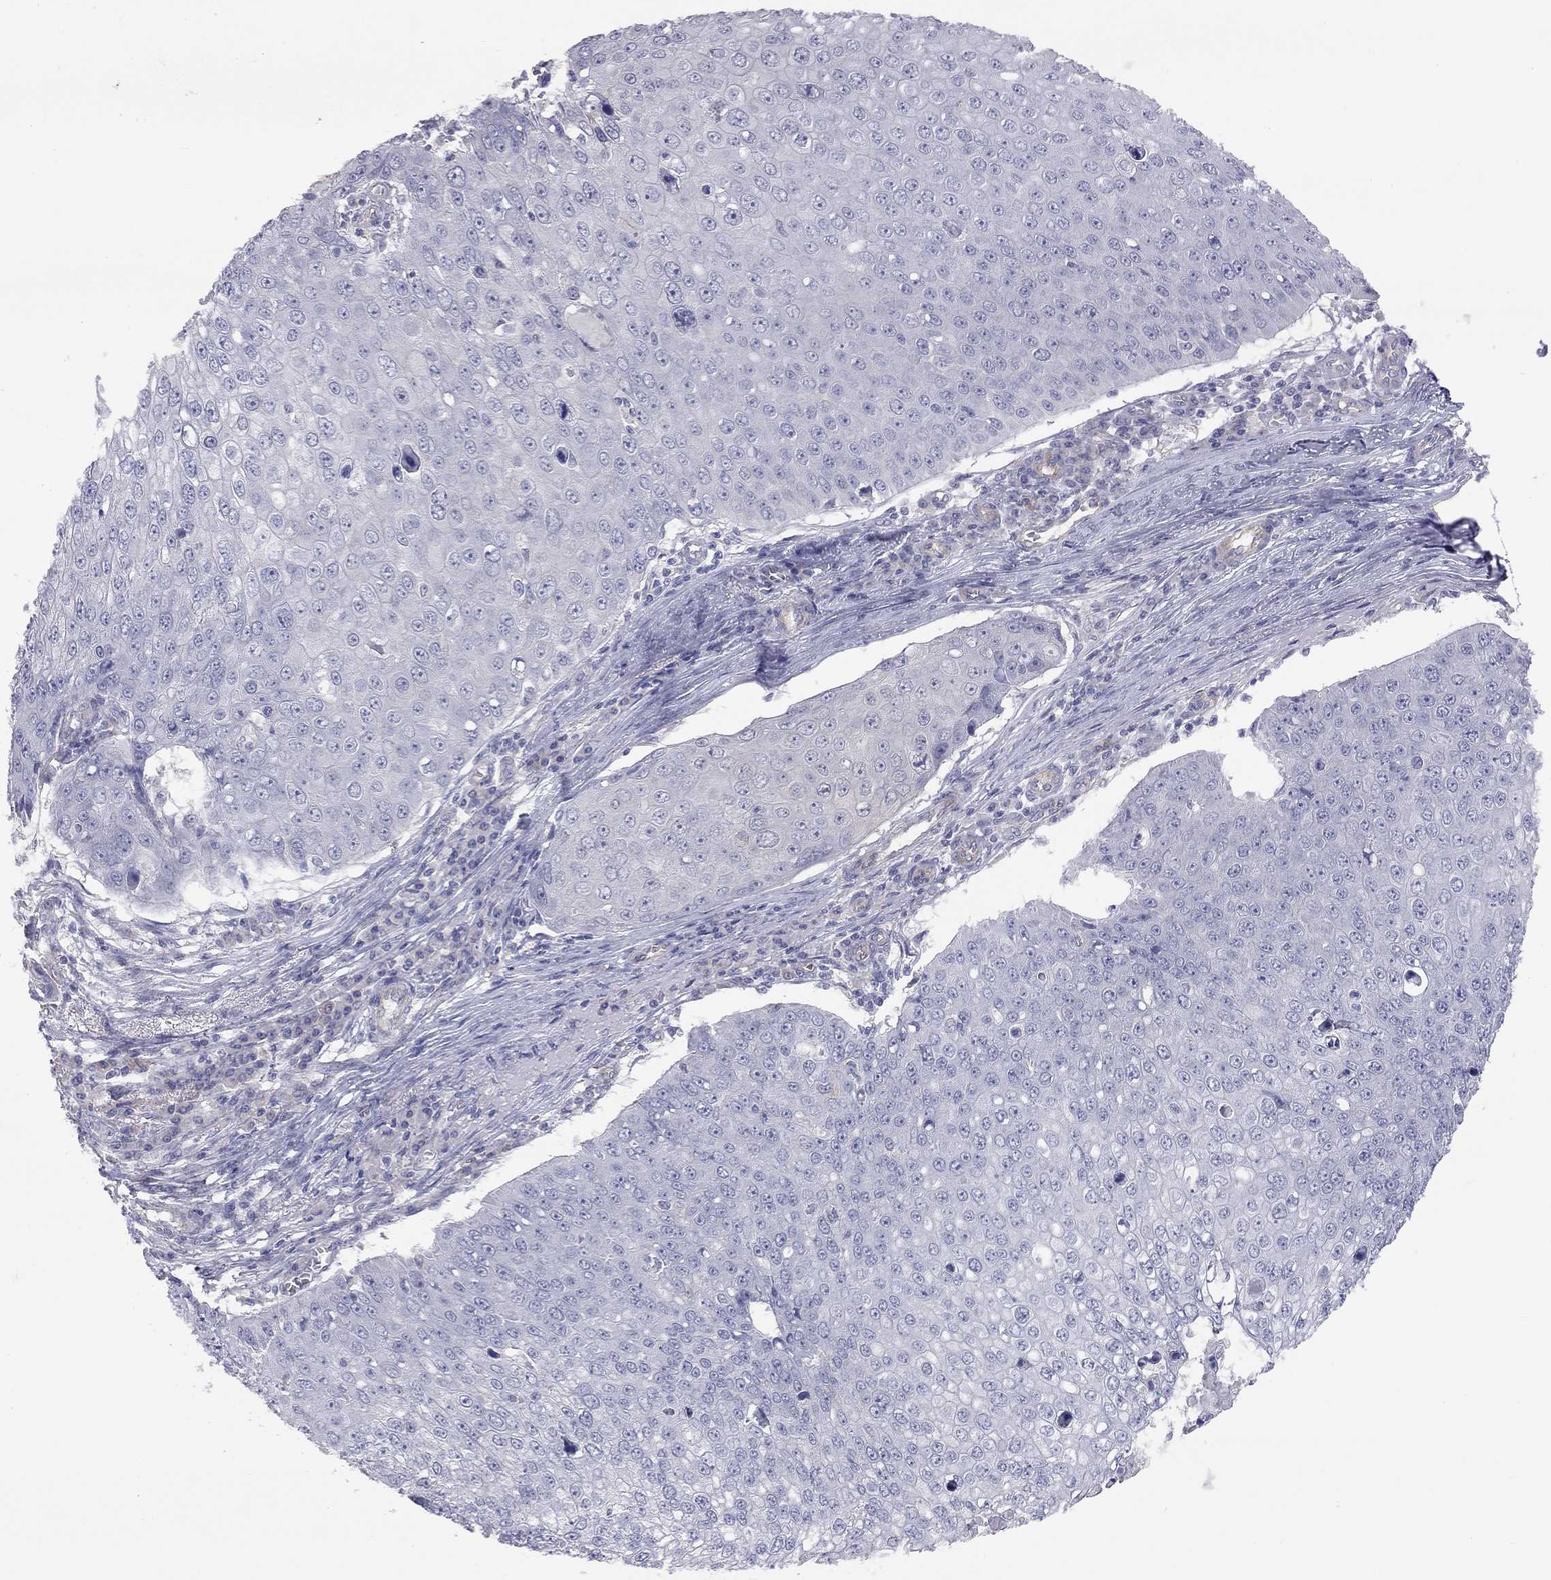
{"staining": {"intensity": "negative", "quantity": "none", "location": "none"}, "tissue": "skin cancer", "cell_type": "Tumor cells", "image_type": "cancer", "snomed": [{"axis": "morphology", "description": "Squamous cell carcinoma, NOS"}, {"axis": "topography", "description": "Skin"}], "caption": "High power microscopy image of an immunohistochemistry micrograph of skin cancer (squamous cell carcinoma), revealing no significant staining in tumor cells.", "gene": "GPRC5B", "patient": {"sex": "male", "age": 71}}